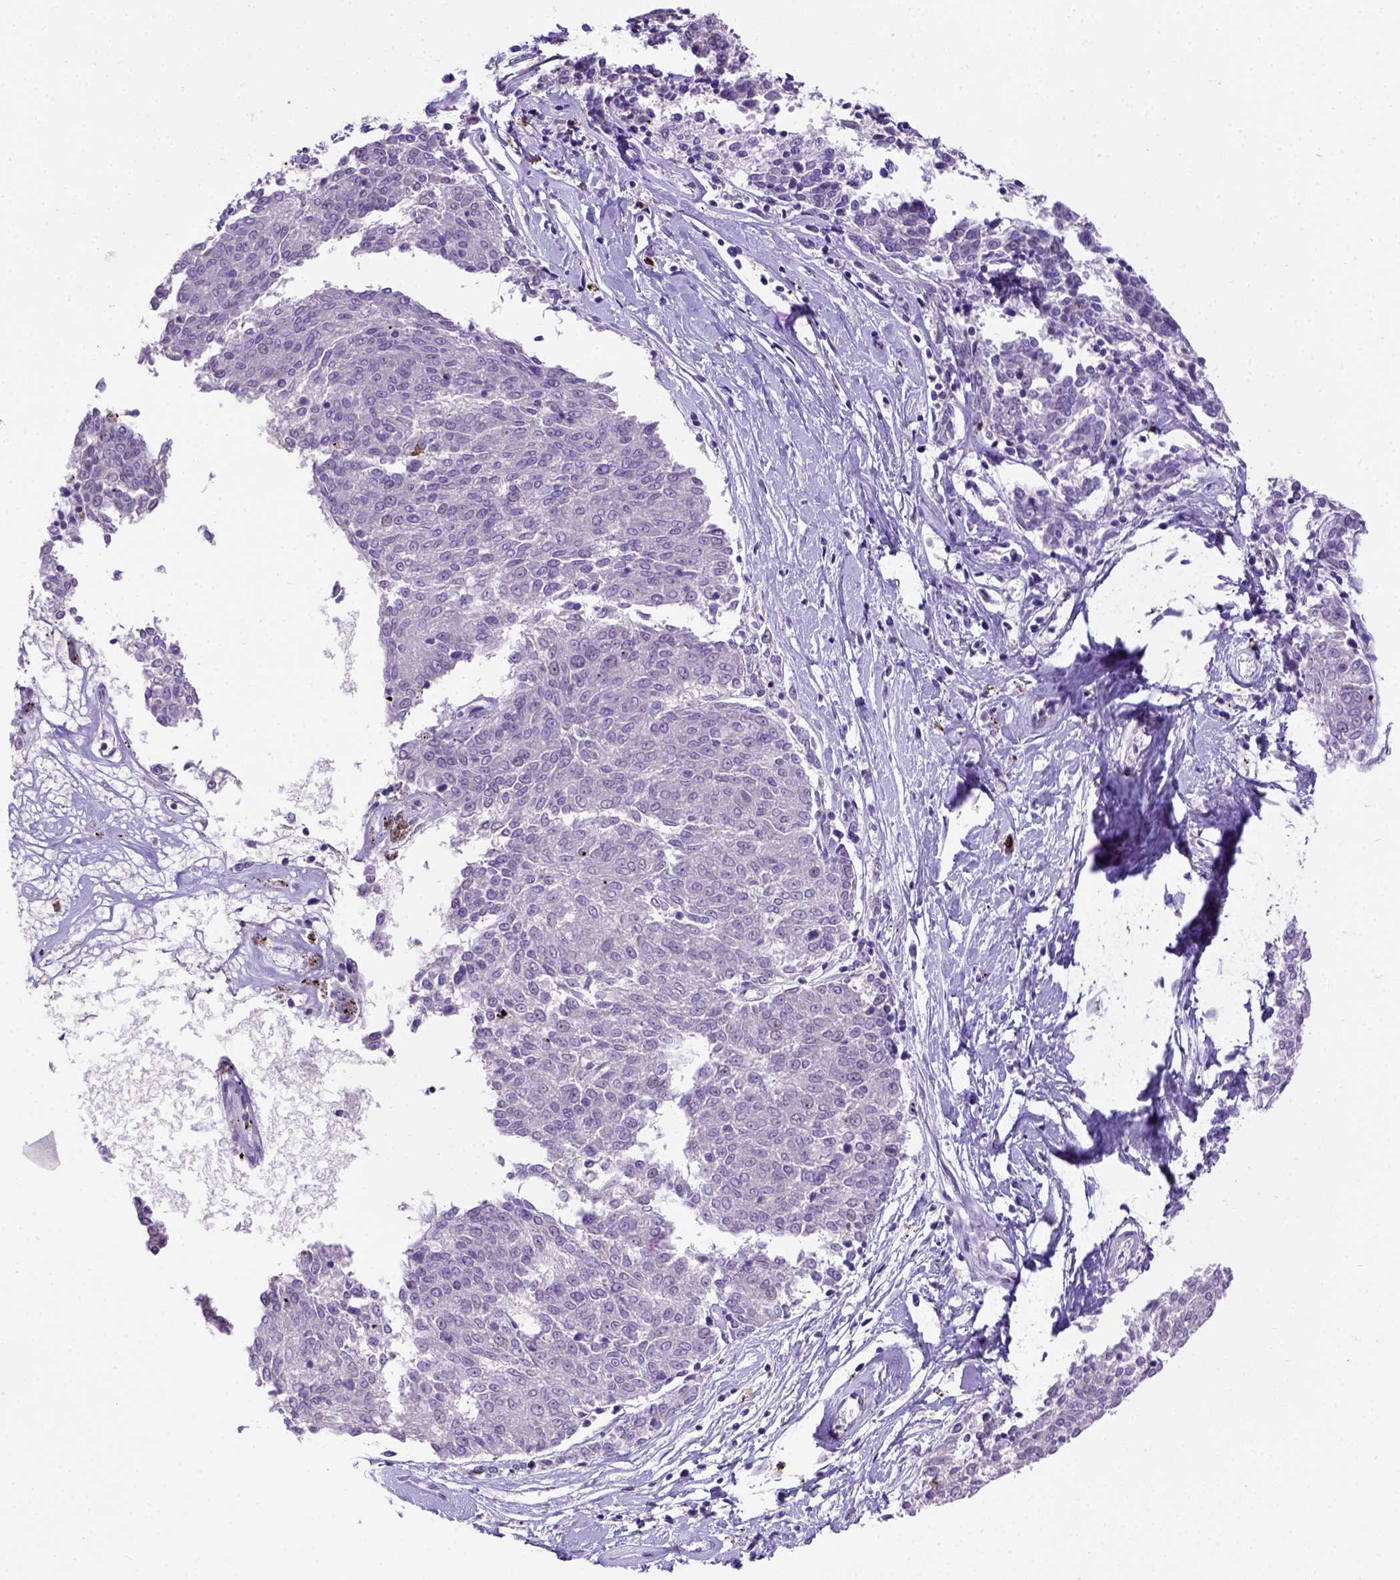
{"staining": {"intensity": "negative", "quantity": "none", "location": "none"}, "tissue": "melanoma", "cell_type": "Tumor cells", "image_type": "cancer", "snomed": [{"axis": "morphology", "description": "Malignant melanoma, NOS"}, {"axis": "topography", "description": "Skin"}], "caption": "This histopathology image is of malignant melanoma stained with immunohistochemistry (IHC) to label a protein in brown with the nuclei are counter-stained blue. There is no positivity in tumor cells.", "gene": "B3GAT1", "patient": {"sex": "female", "age": 72}}